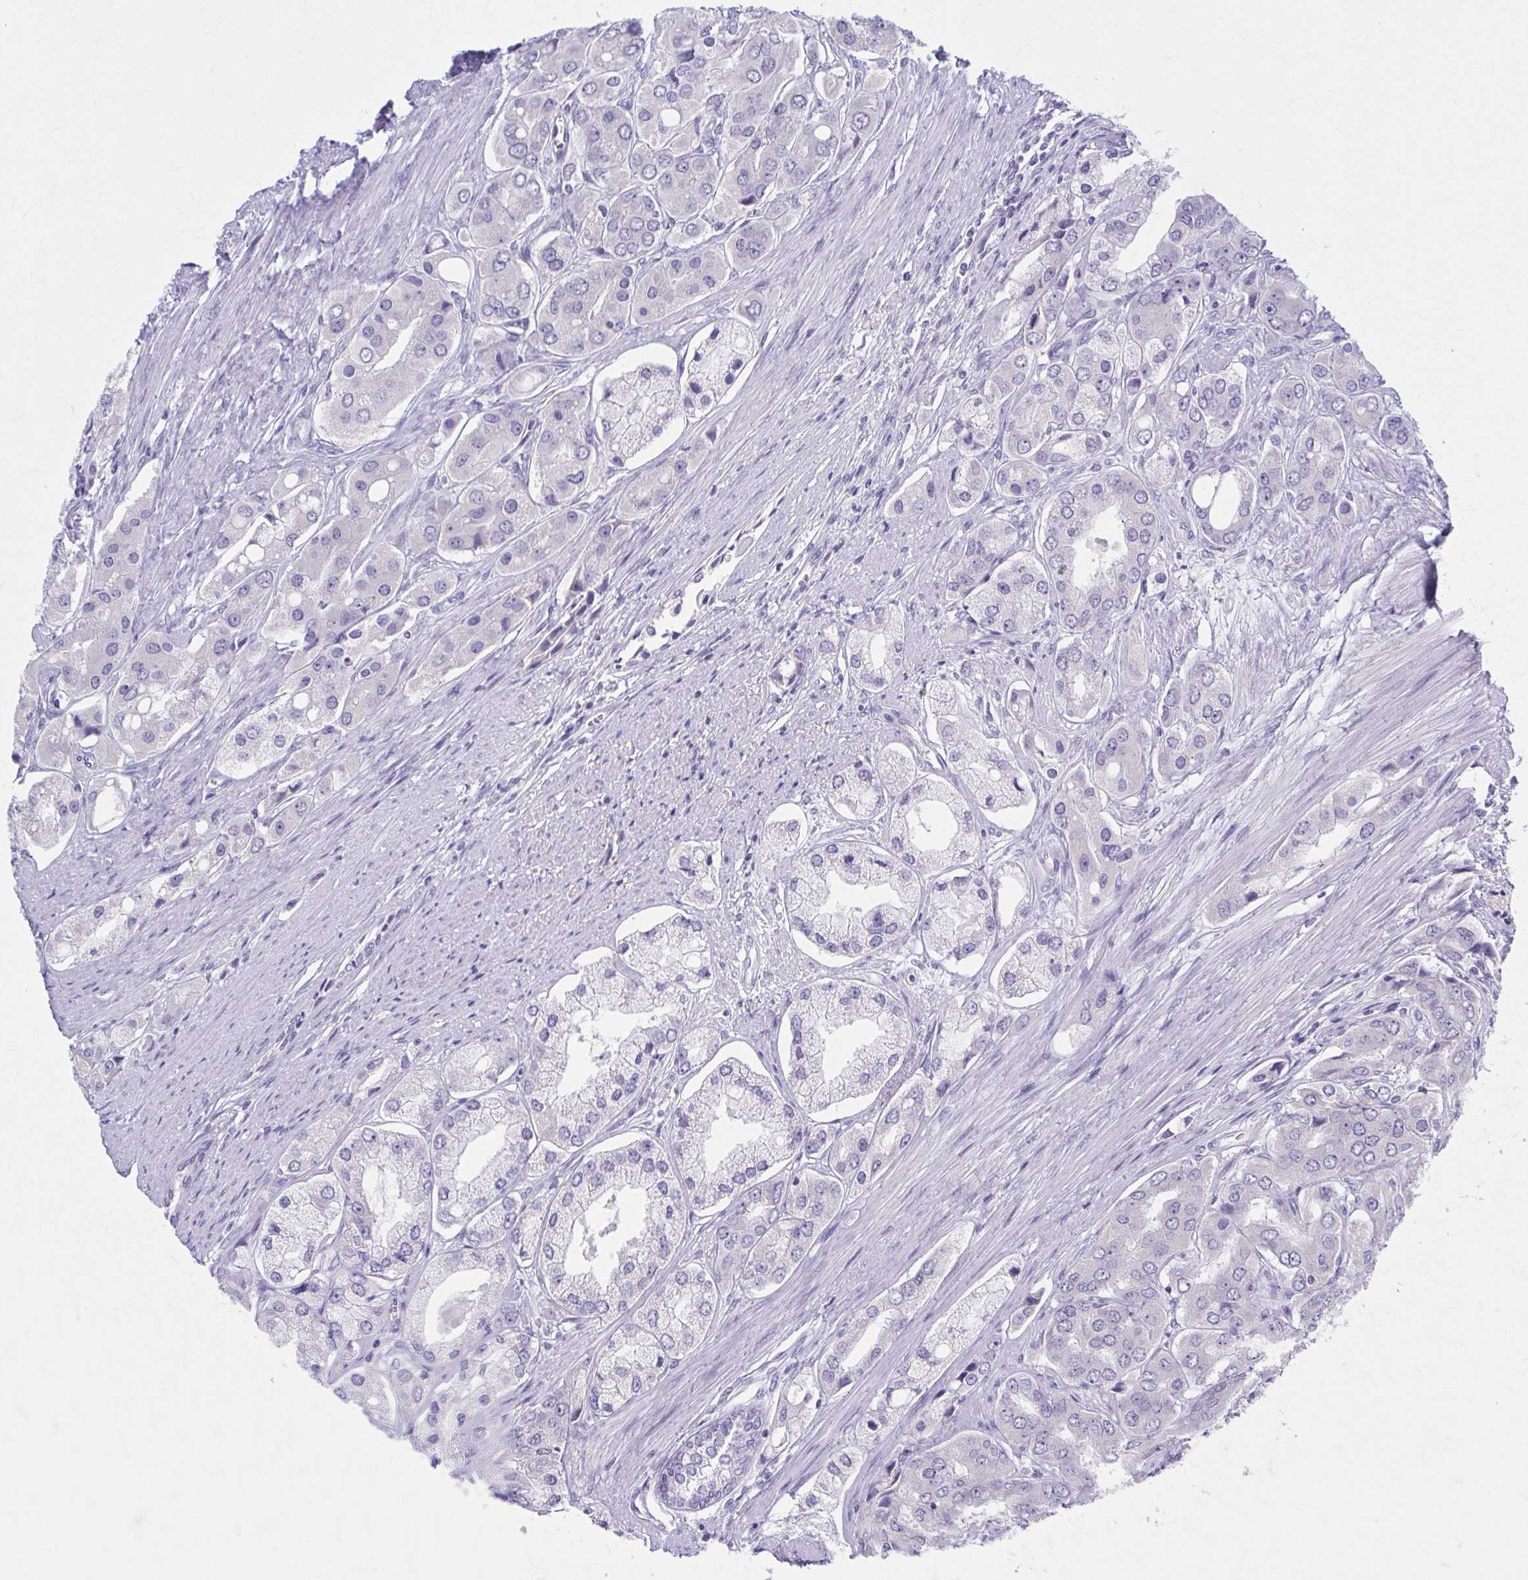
{"staining": {"intensity": "negative", "quantity": "none", "location": "none"}, "tissue": "prostate cancer", "cell_type": "Tumor cells", "image_type": "cancer", "snomed": [{"axis": "morphology", "description": "Adenocarcinoma, Low grade"}, {"axis": "topography", "description": "Prostate"}], "caption": "Immunohistochemistry (IHC) image of neoplastic tissue: human prostate adenocarcinoma (low-grade) stained with DAB (3,3'-diaminobenzidine) reveals no significant protein positivity in tumor cells.", "gene": "CCDC105", "patient": {"sex": "male", "age": 69}}